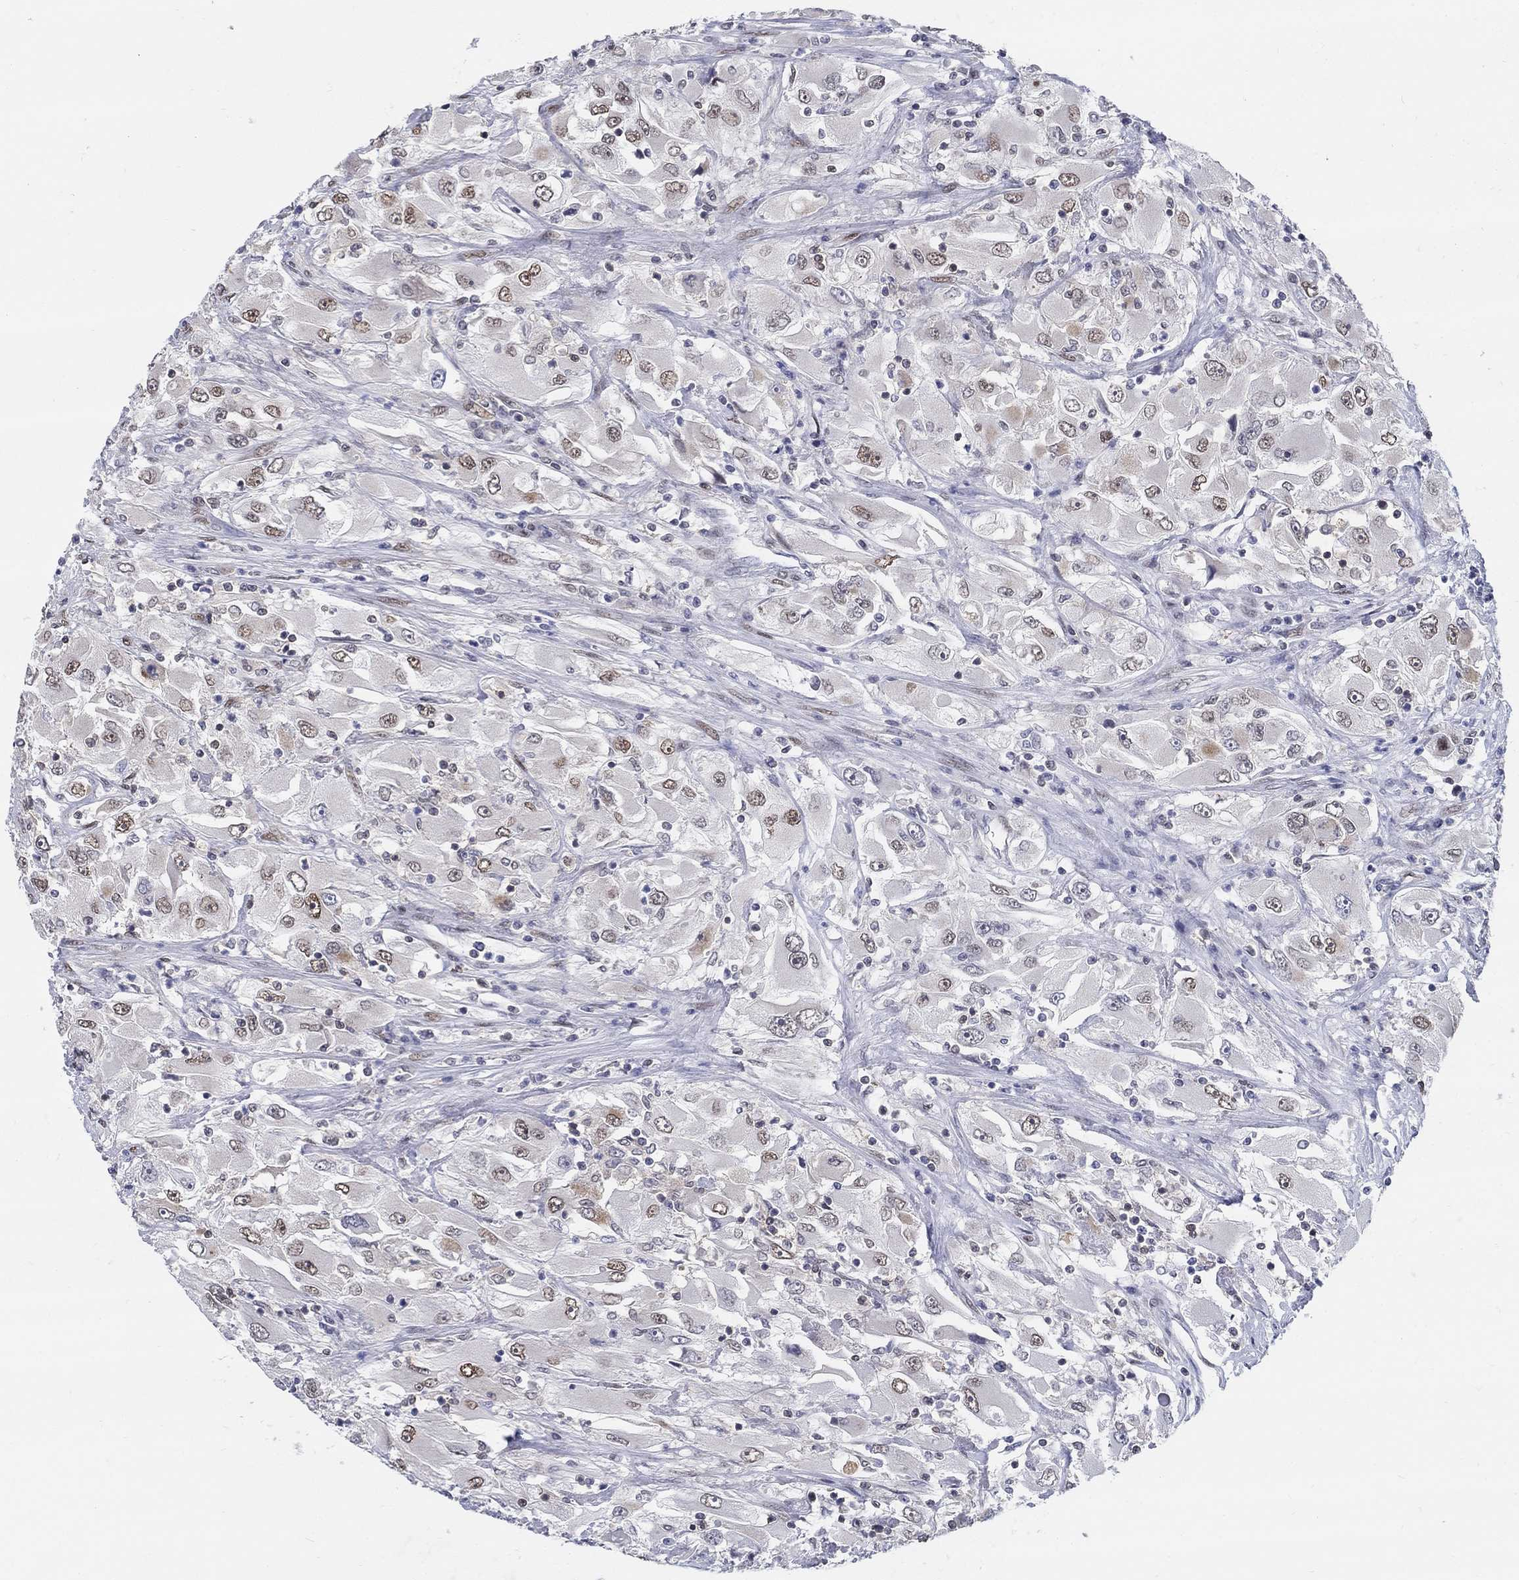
{"staining": {"intensity": "moderate", "quantity": ">75%", "location": "nuclear"}, "tissue": "renal cancer", "cell_type": "Tumor cells", "image_type": "cancer", "snomed": [{"axis": "morphology", "description": "Adenocarcinoma, NOS"}, {"axis": "topography", "description": "Kidney"}], "caption": "Adenocarcinoma (renal) stained for a protein (brown) demonstrates moderate nuclear positive staining in about >75% of tumor cells.", "gene": "CENPE", "patient": {"sex": "female", "age": 52}}